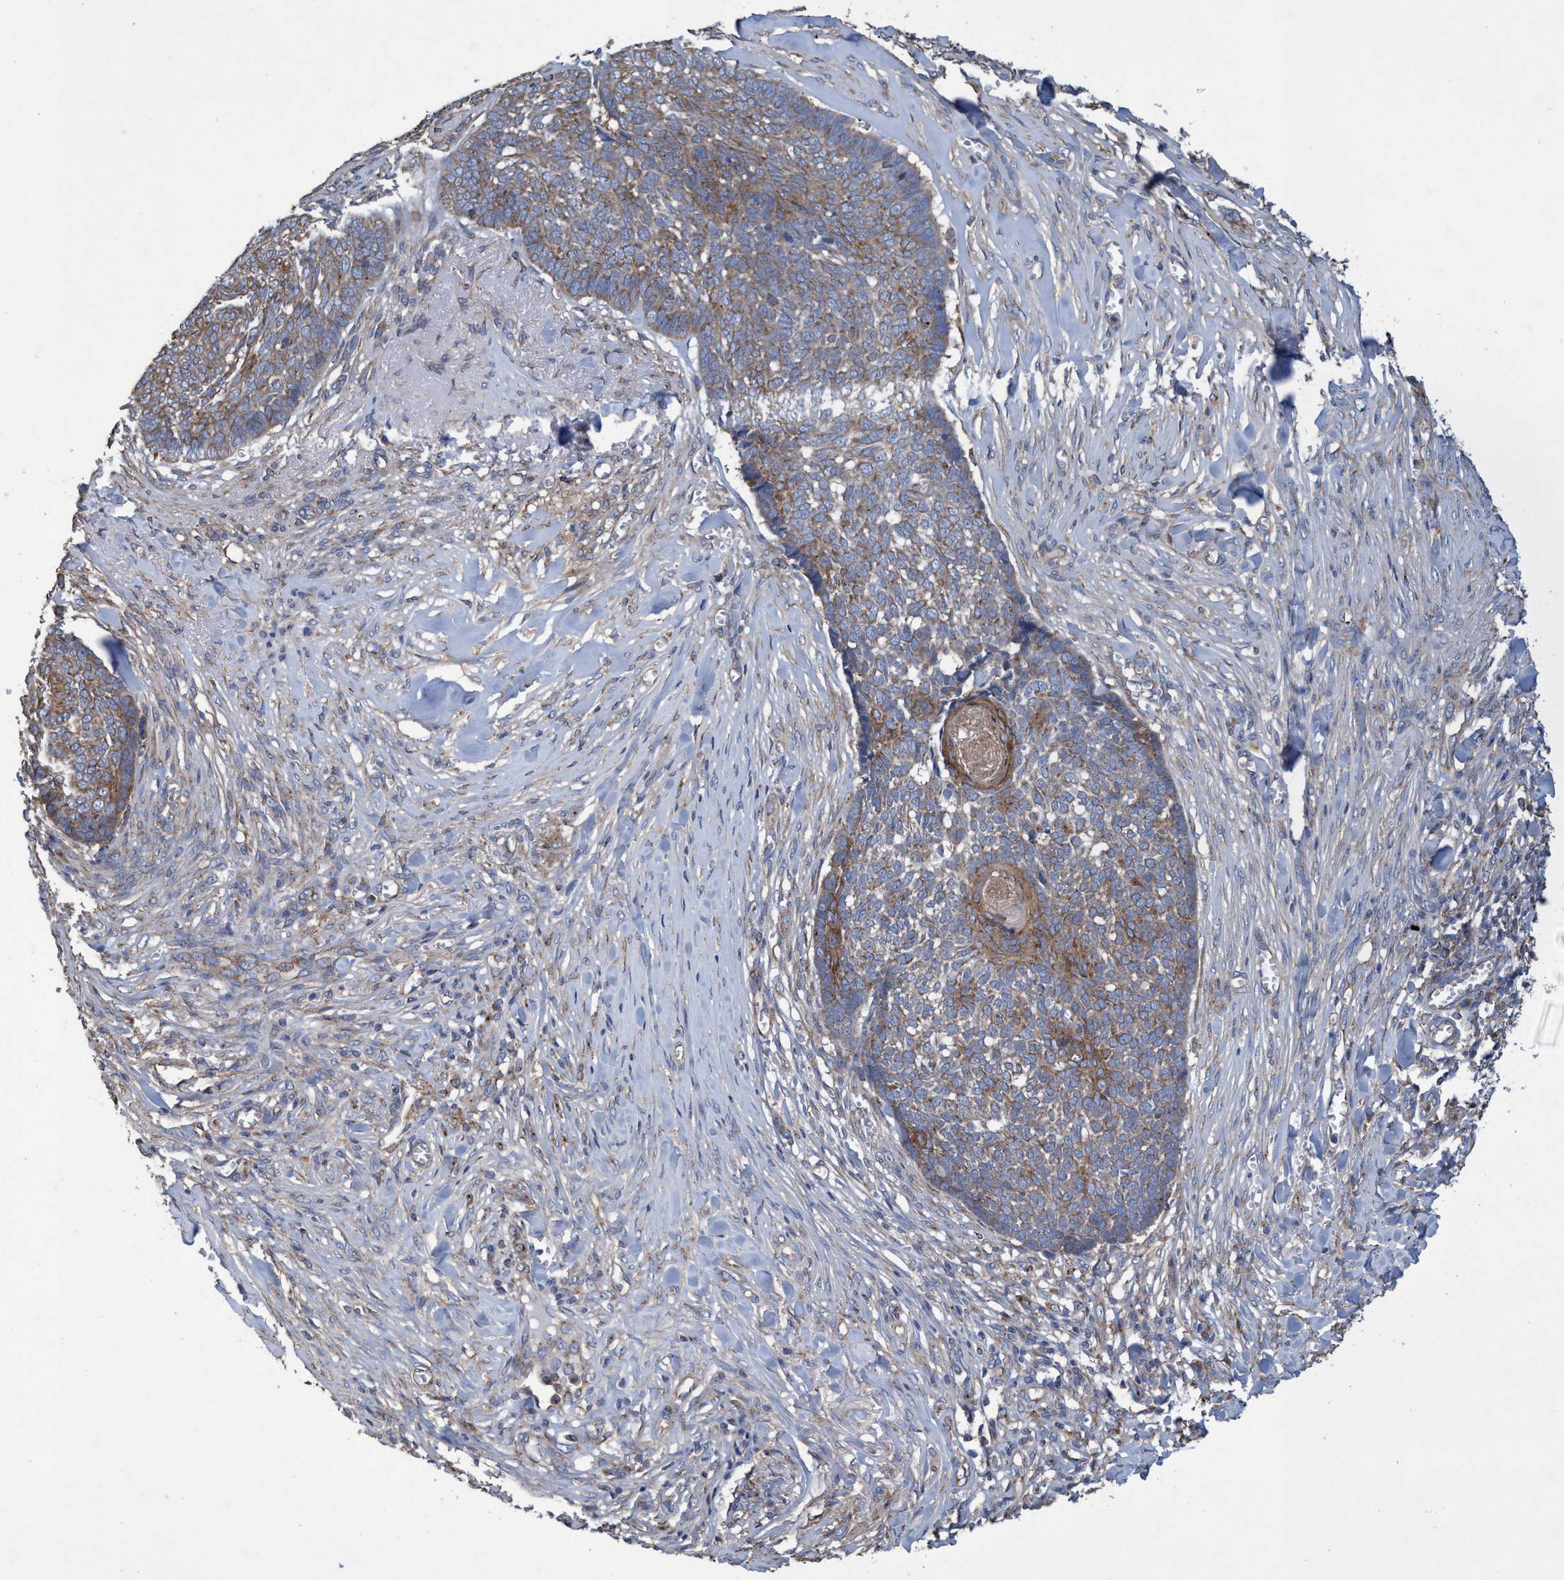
{"staining": {"intensity": "moderate", "quantity": ">75%", "location": "cytoplasmic/membranous"}, "tissue": "skin cancer", "cell_type": "Tumor cells", "image_type": "cancer", "snomed": [{"axis": "morphology", "description": "Basal cell carcinoma"}, {"axis": "topography", "description": "Skin"}], "caption": "A photomicrograph of human skin basal cell carcinoma stained for a protein shows moderate cytoplasmic/membranous brown staining in tumor cells. (brown staining indicates protein expression, while blue staining denotes nuclei).", "gene": "BICD2", "patient": {"sex": "male", "age": 84}}